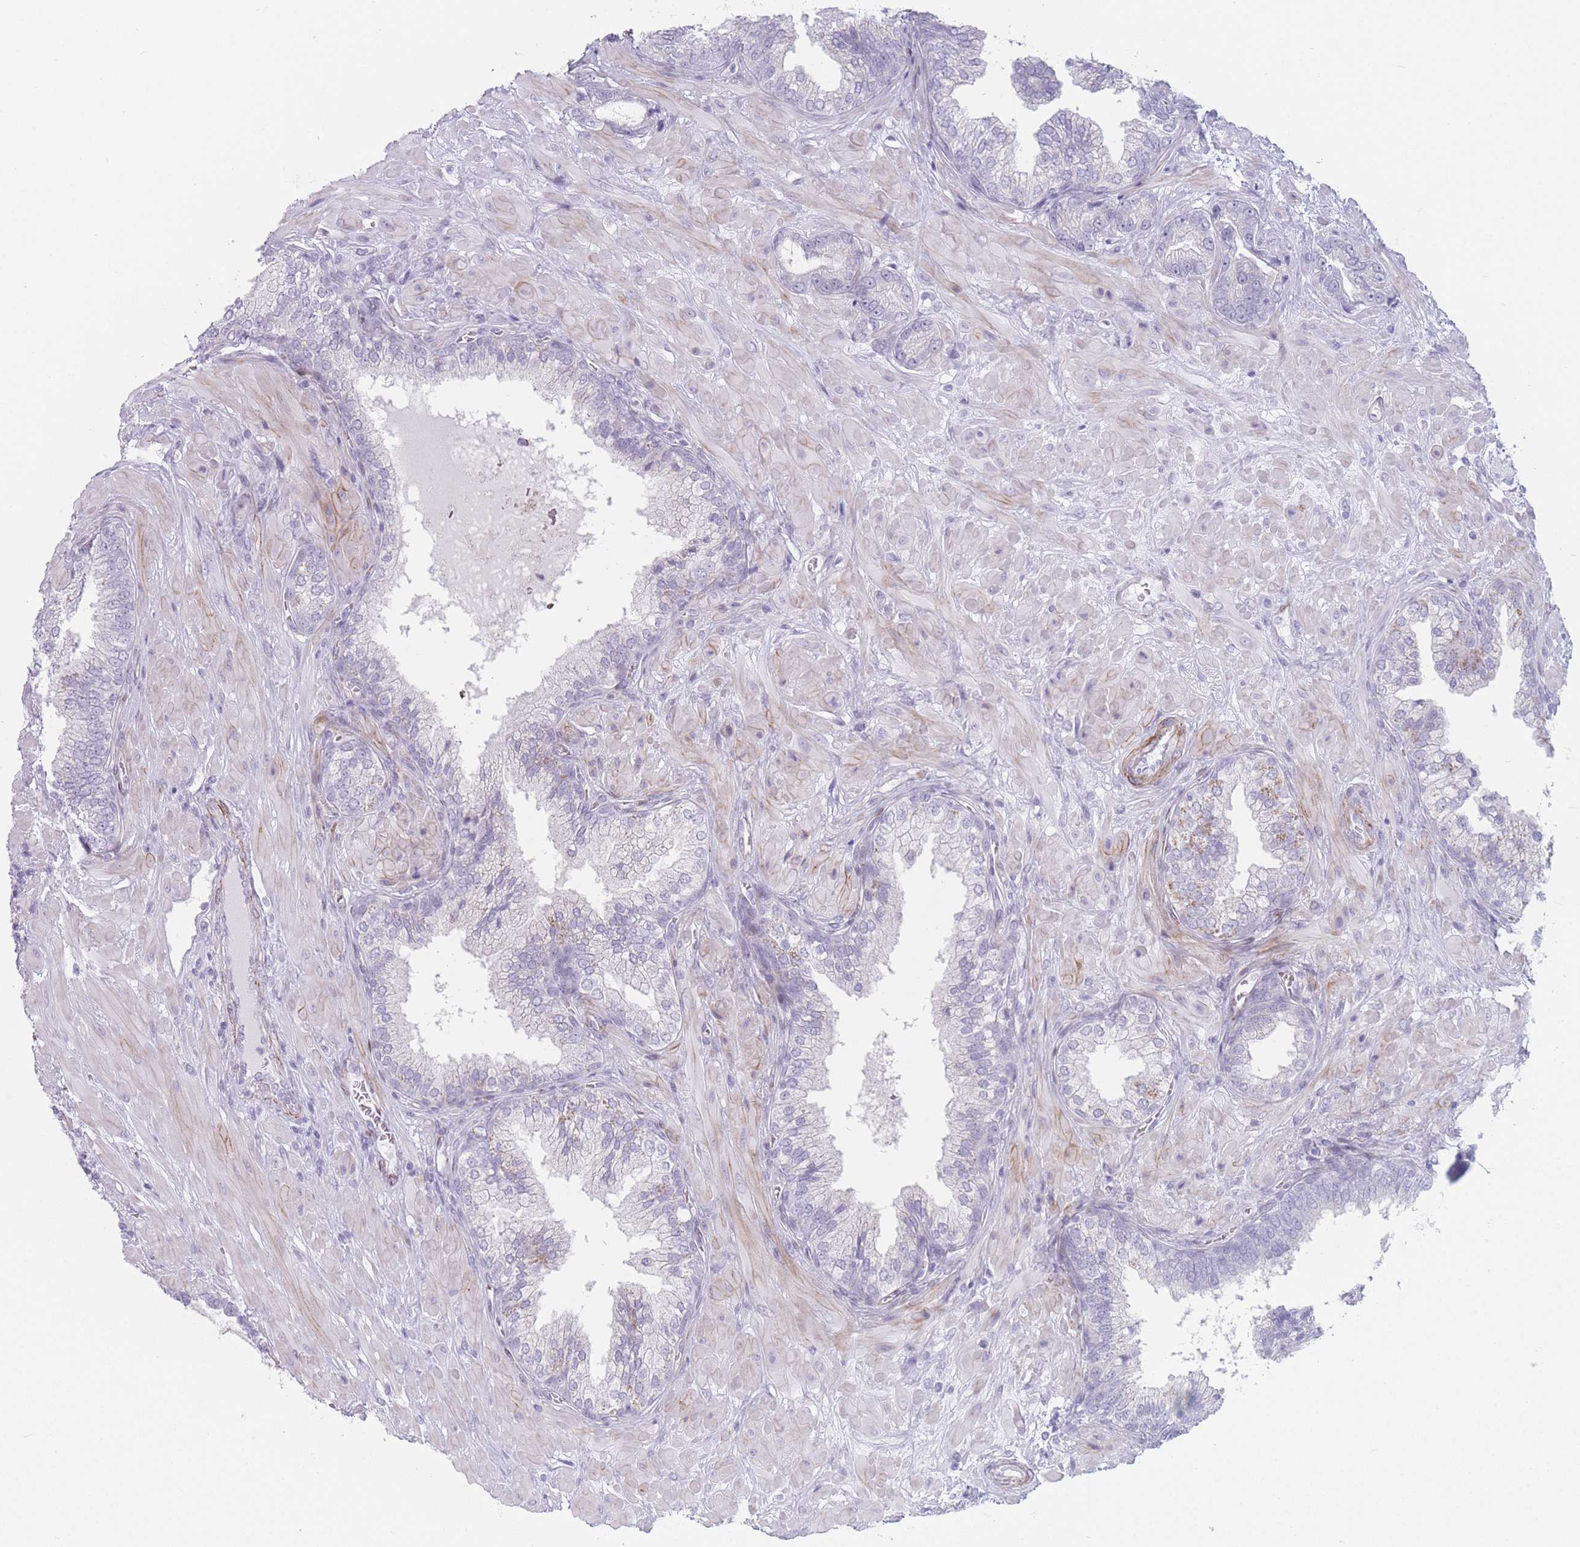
{"staining": {"intensity": "negative", "quantity": "none", "location": "none"}, "tissue": "prostate cancer", "cell_type": "Tumor cells", "image_type": "cancer", "snomed": [{"axis": "morphology", "description": "Adenocarcinoma, High grade"}, {"axis": "topography", "description": "Prostate"}], "caption": "Immunohistochemistry micrograph of human prostate cancer (adenocarcinoma (high-grade)) stained for a protein (brown), which demonstrates no expression in tumor cells.", "gene": "IFNA6", "patient": {"sex": "male", "age": 55}}